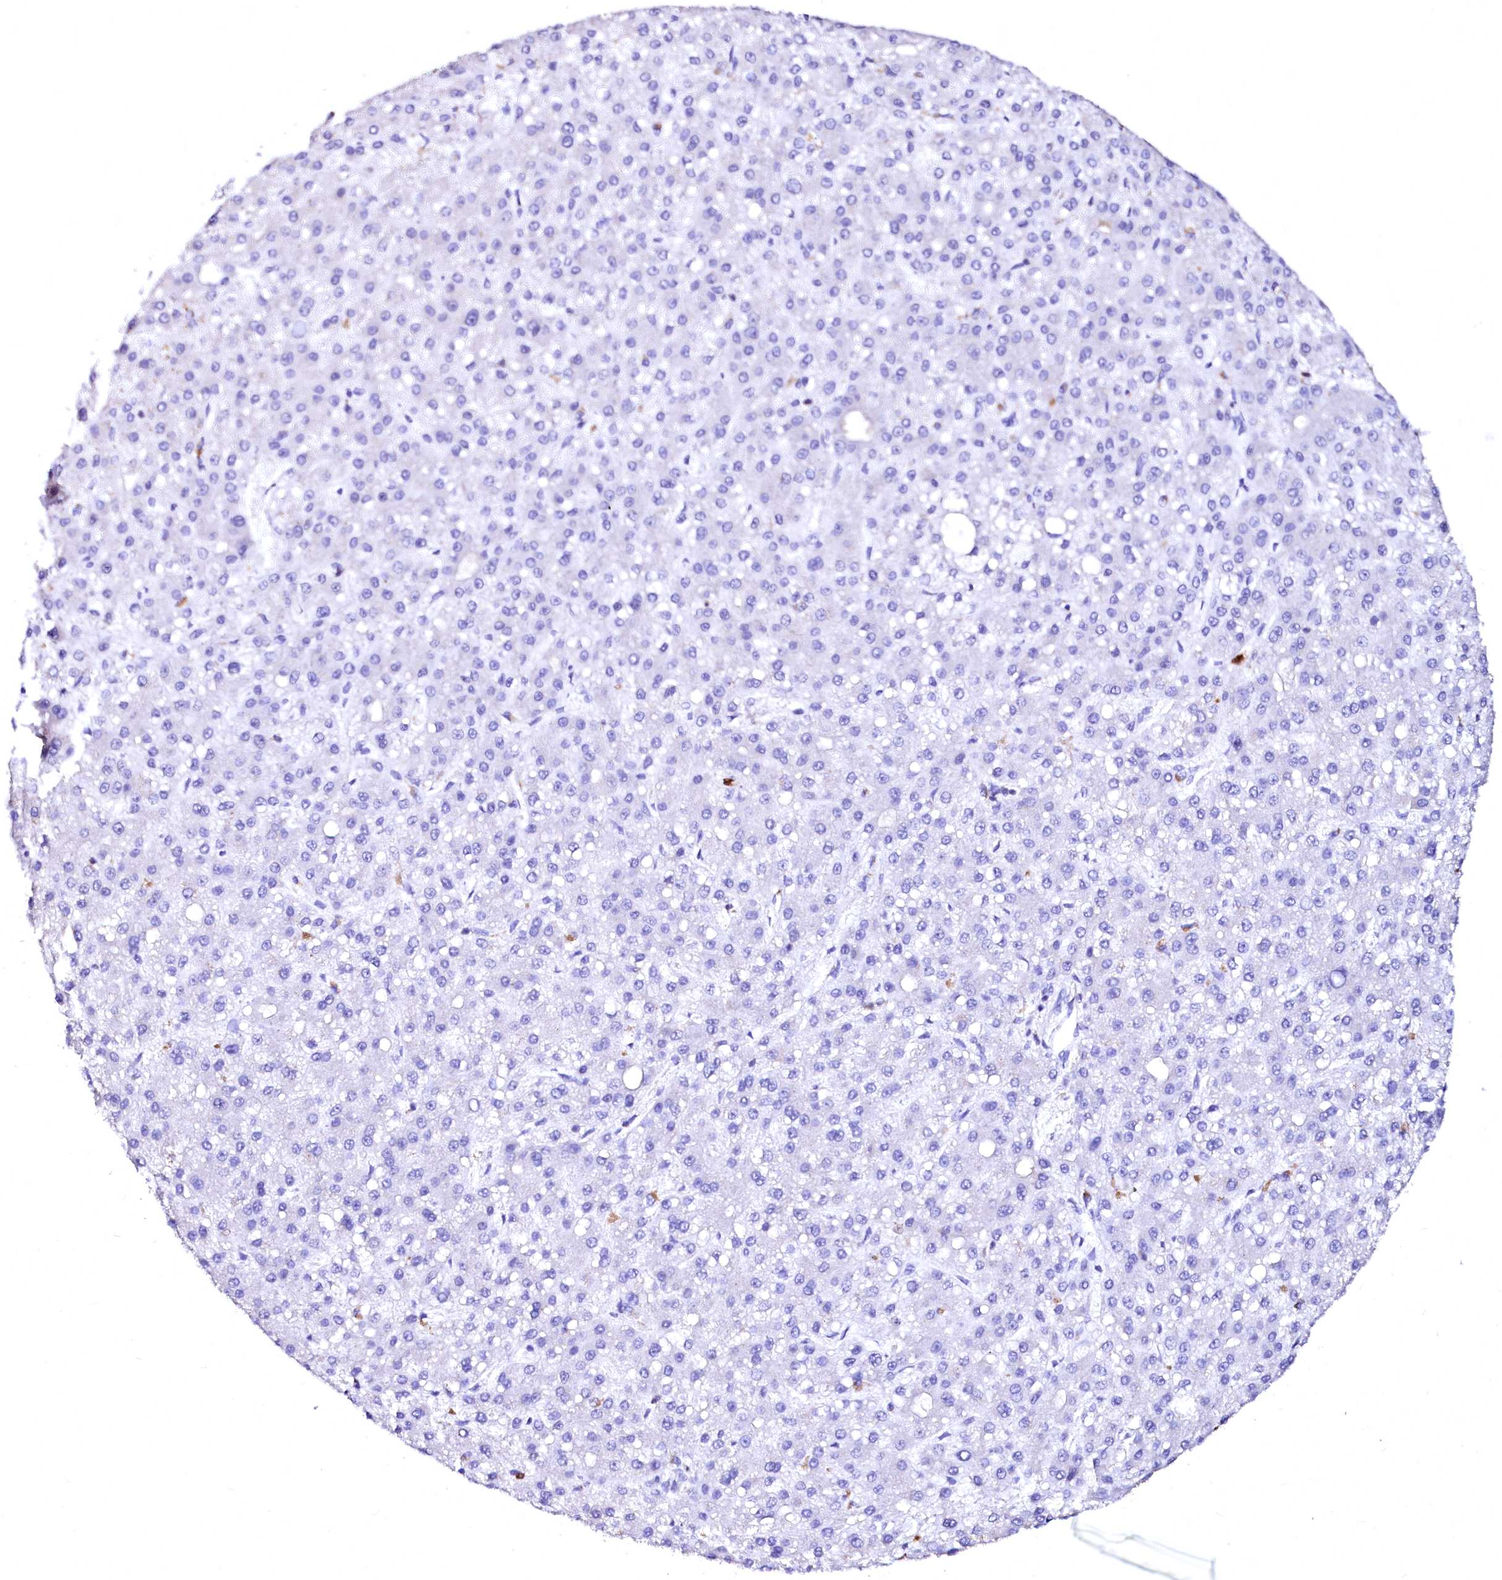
{"staining": {"intensity": "negative", "quantity": "none", "location": "none"}, "tissue": "liver cancer", "cell_type": "Tumor cells", "image_type": "cancer", "snomed": [{"axis": "morphology", "description": "Carcinoma, Hepatocellular, NOS"}, {"axis": "topography", "description": "Liver"}], "caption": "IHC photomicrograph of liver hepatocellular carcinoma stained for a protein (brown), which displays no expression in tumor cells. (DAB (3,3'-diaminobenzidine) IHC, high magnification).", "gene": "RAB27A", "patient": {"sex": "male", "age": 67}}